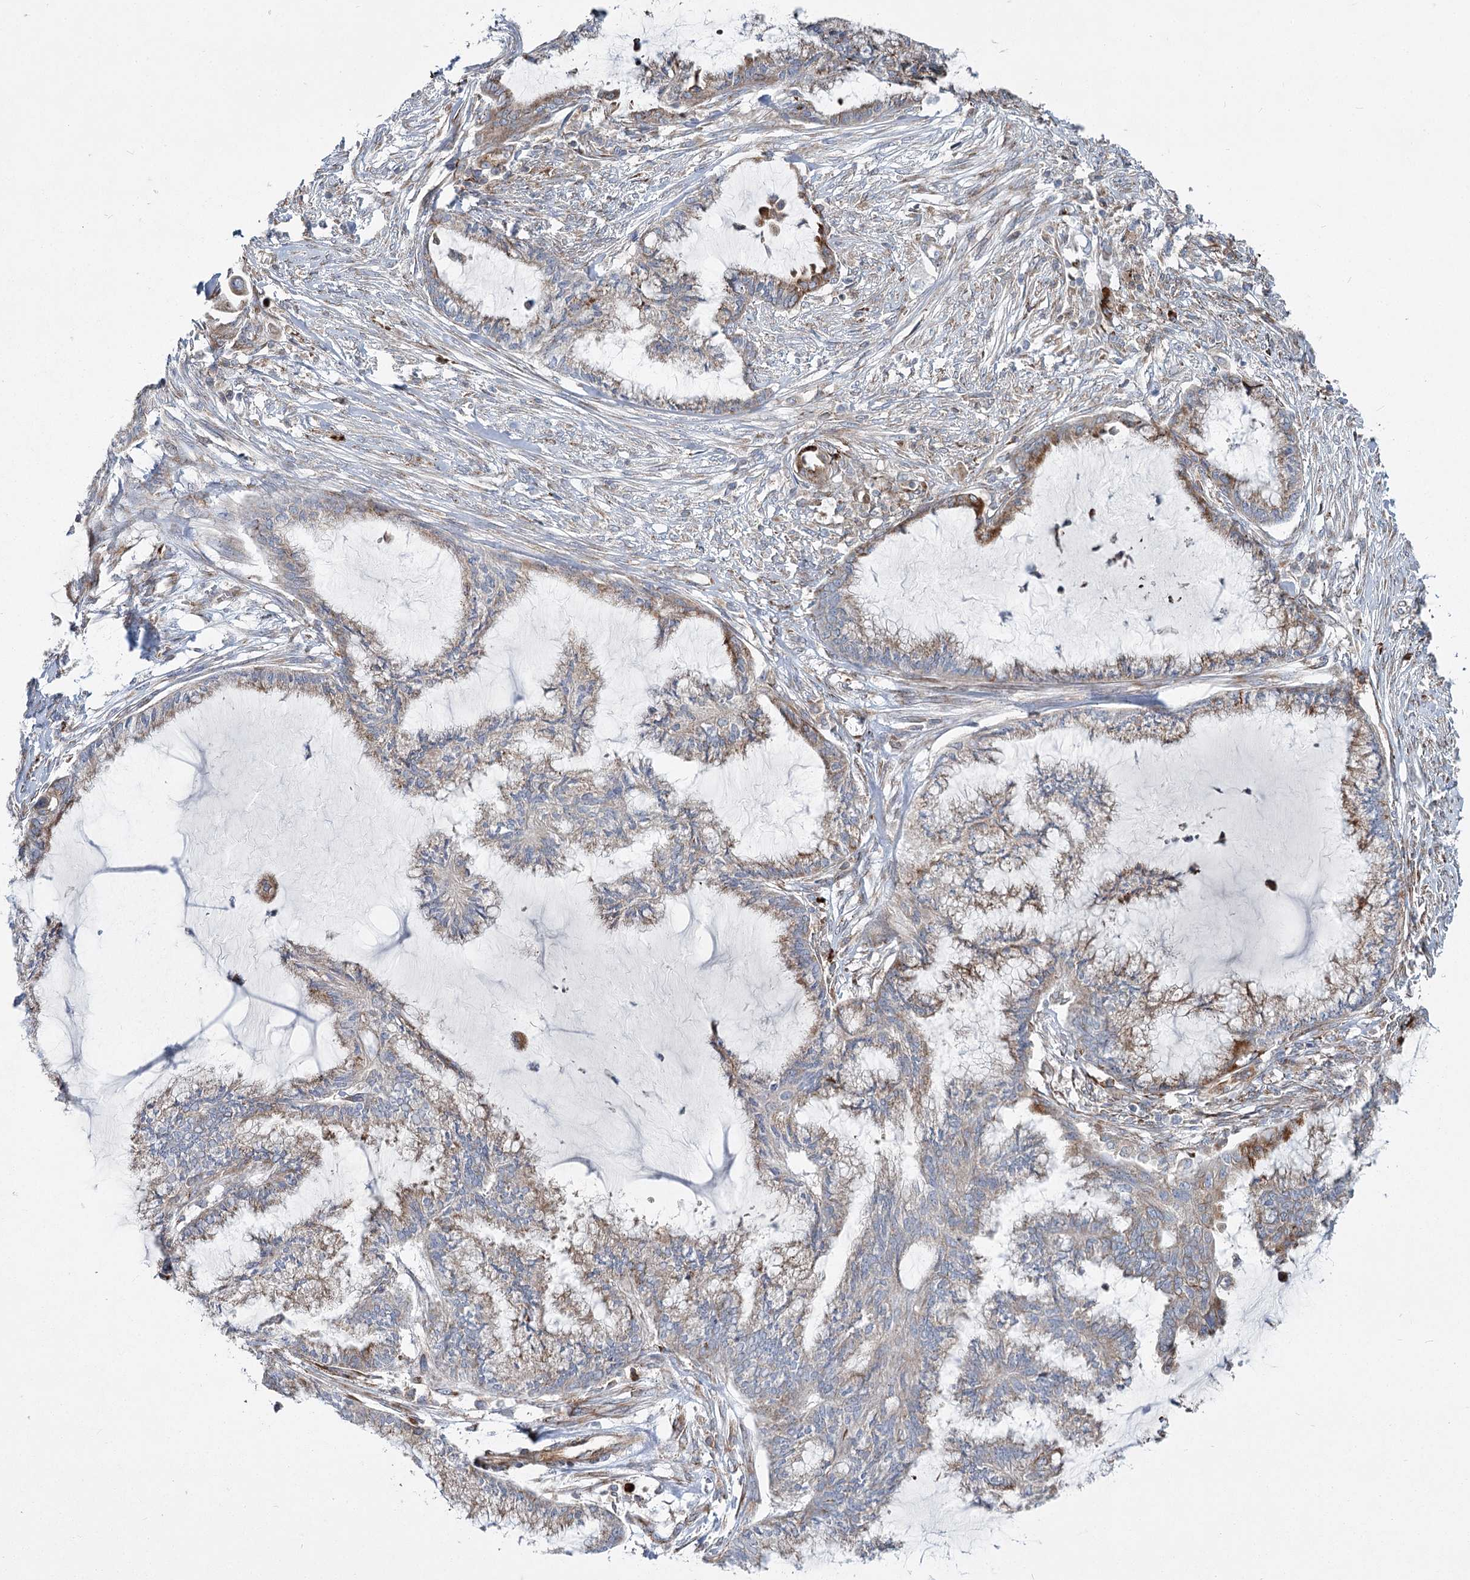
{"staining": {"intensity": "moderate", "quantity": "<25%", "location": "cytoplasmic/membranous"}, "tissue": "endometrial cancer", "cell_type": "Tumor cells", "image_type": "cancer", "snomed": [{"axis": "morphology", "description": "Adenocarcinoma, NOS"}, {"axis": "topography", "description": "Endometrium"}], "caption": "A high-resolution photomicrograph shows IHC staining of endometrial cancer, which reveals moderate cytoplasmic/membranous expression in about <25% of tumor cells. Using DAB (3,3'-diaminobenzidine) (brown) and hematoxylin (blue) stains, captured at high magnification using brightfield microscopy.", "gene": "POGLUT1", "patient": {"sex": "female", "age": 86}}